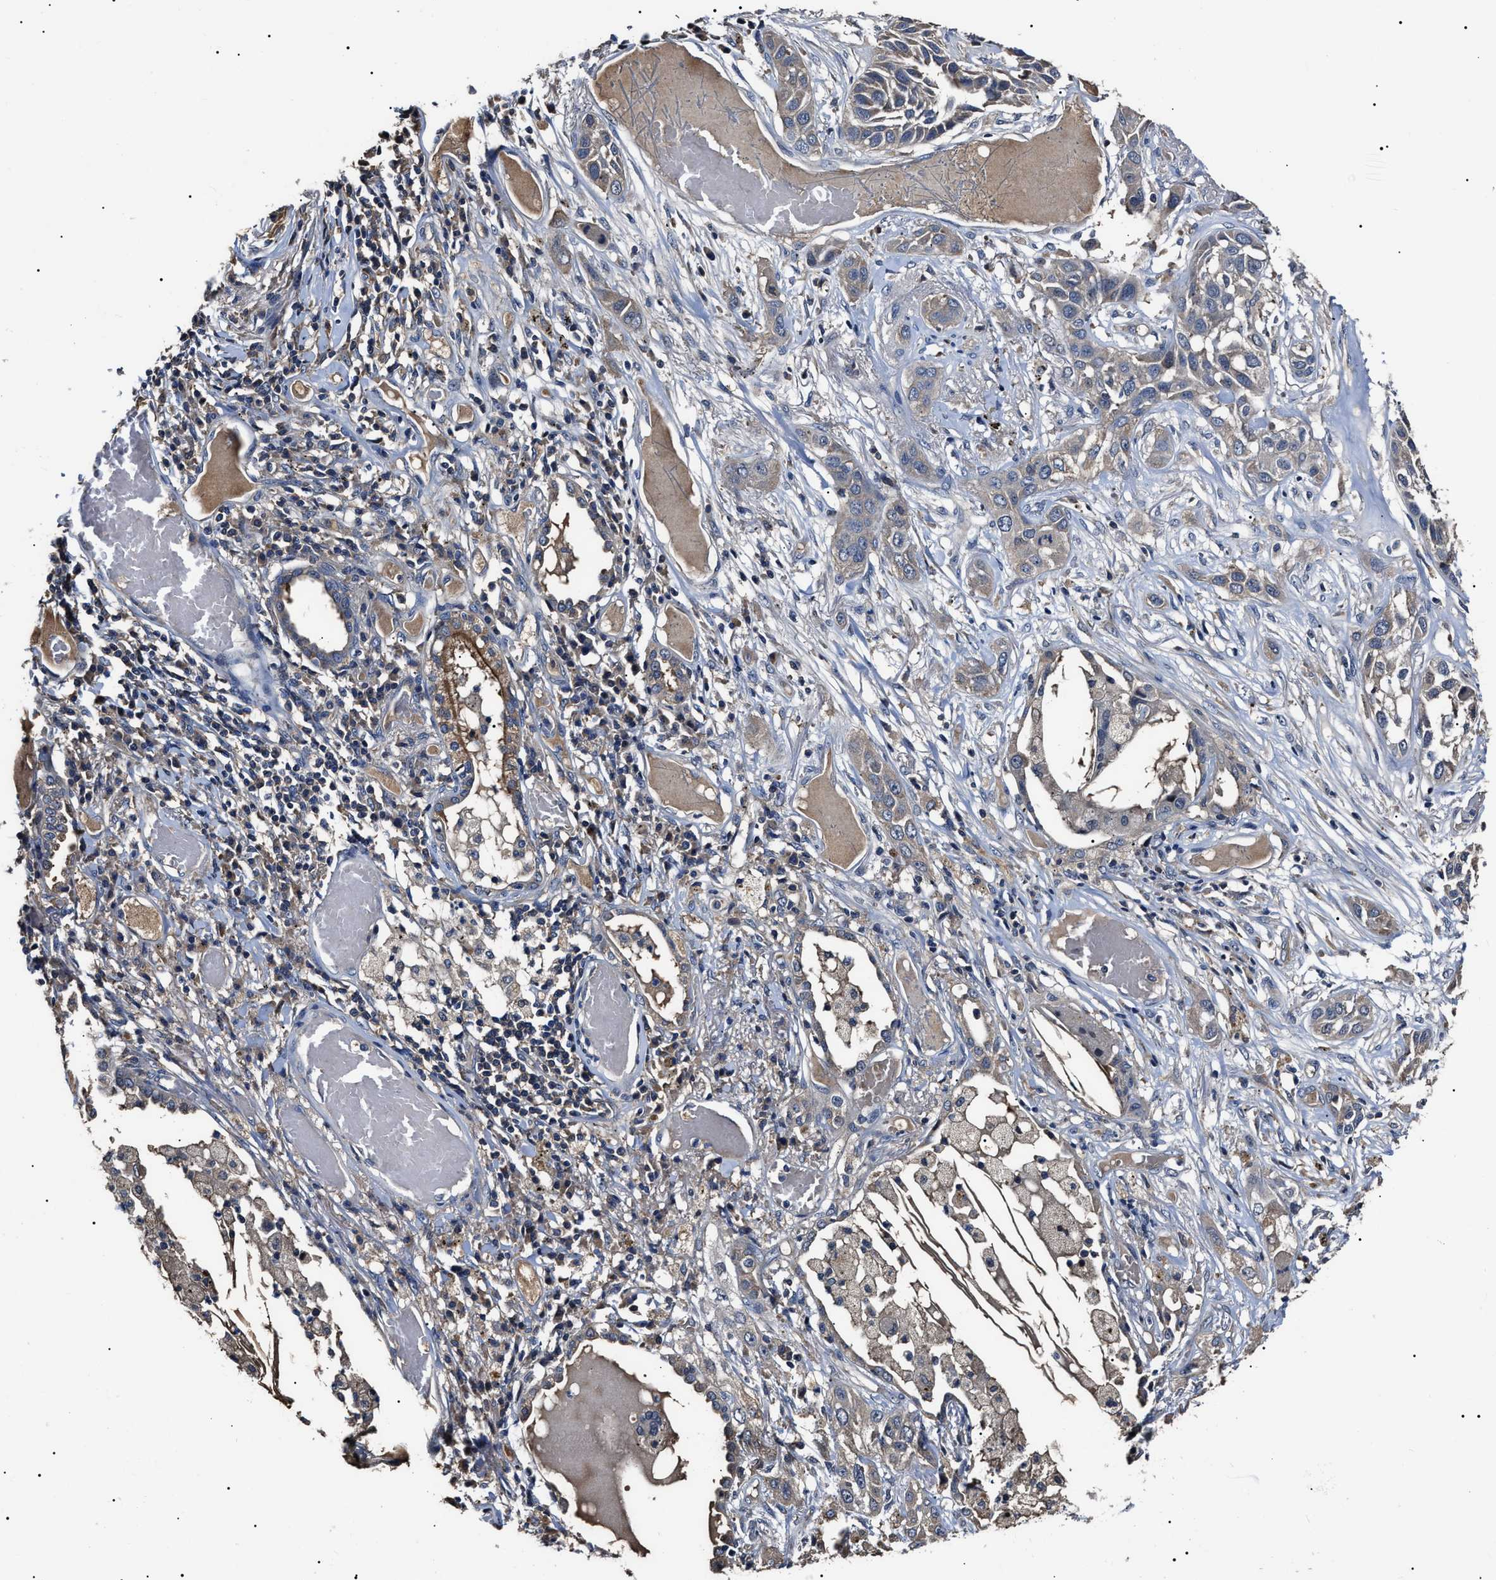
{"staining": {"intensity": "negative", "quantity": "none", "location": "none"}, "tissue": "lung cancer", "cell_type": "Tumor cells", "image_type": "cancer", "snomed": [{"axis": "morphology", "description": "Squamous cell carcinoma, NOS"}, {"axis": "topography", "description": "Lung"}], "caption": "High power microscopy photomicrograph of an immunohistochemistry histopathology image of lung cancer, revealing no significant staining in tumor cells. (DAB (3,3'-diaminobenzidine) immunohistochemistry (IHC) visualized using brightfield microscopy, high magnification).", "gene": "IFT81", "patient": {"sex": "male", "age": 71}}